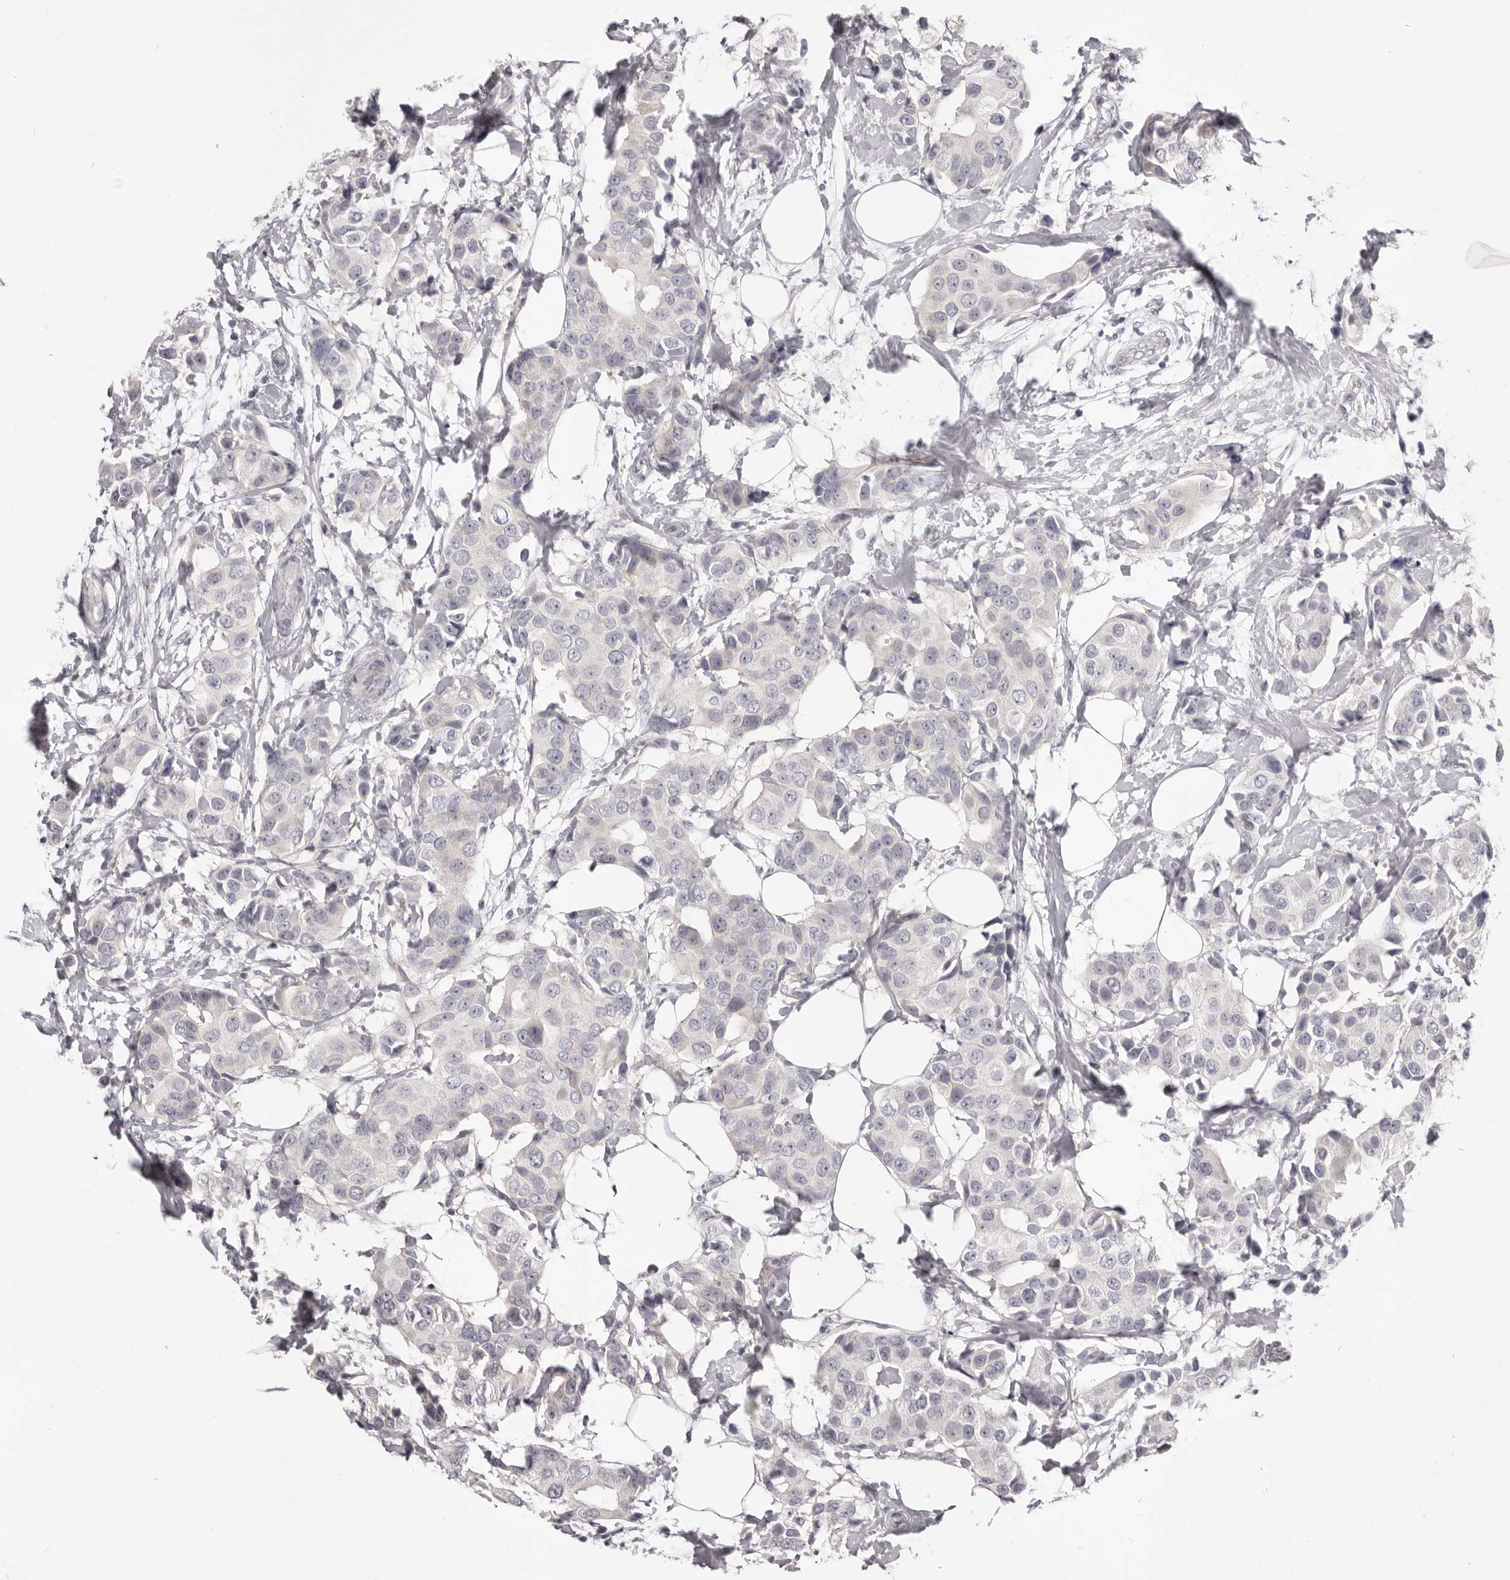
{"staining": {"intensity": "negative", "quantity": "none", "location": "none"}, "tissue": "breast cancer", "cell_type": "Tumor cells", "image_type": "cancer", "snomed": [{"axis": "morphology", "description": "Normal tissue, NOS"}, {"axis": "morphology", "description": "Duct carcinoma"}, {"axis": "topography", "description": "Breast"}], "caption": "Immunohistochemical staining of human breast invasive ductal carcinoma exhibits no significant staining in tumor cells.", "gene": "OTUD3", "patient": {"sex": "female", "age": 39}}